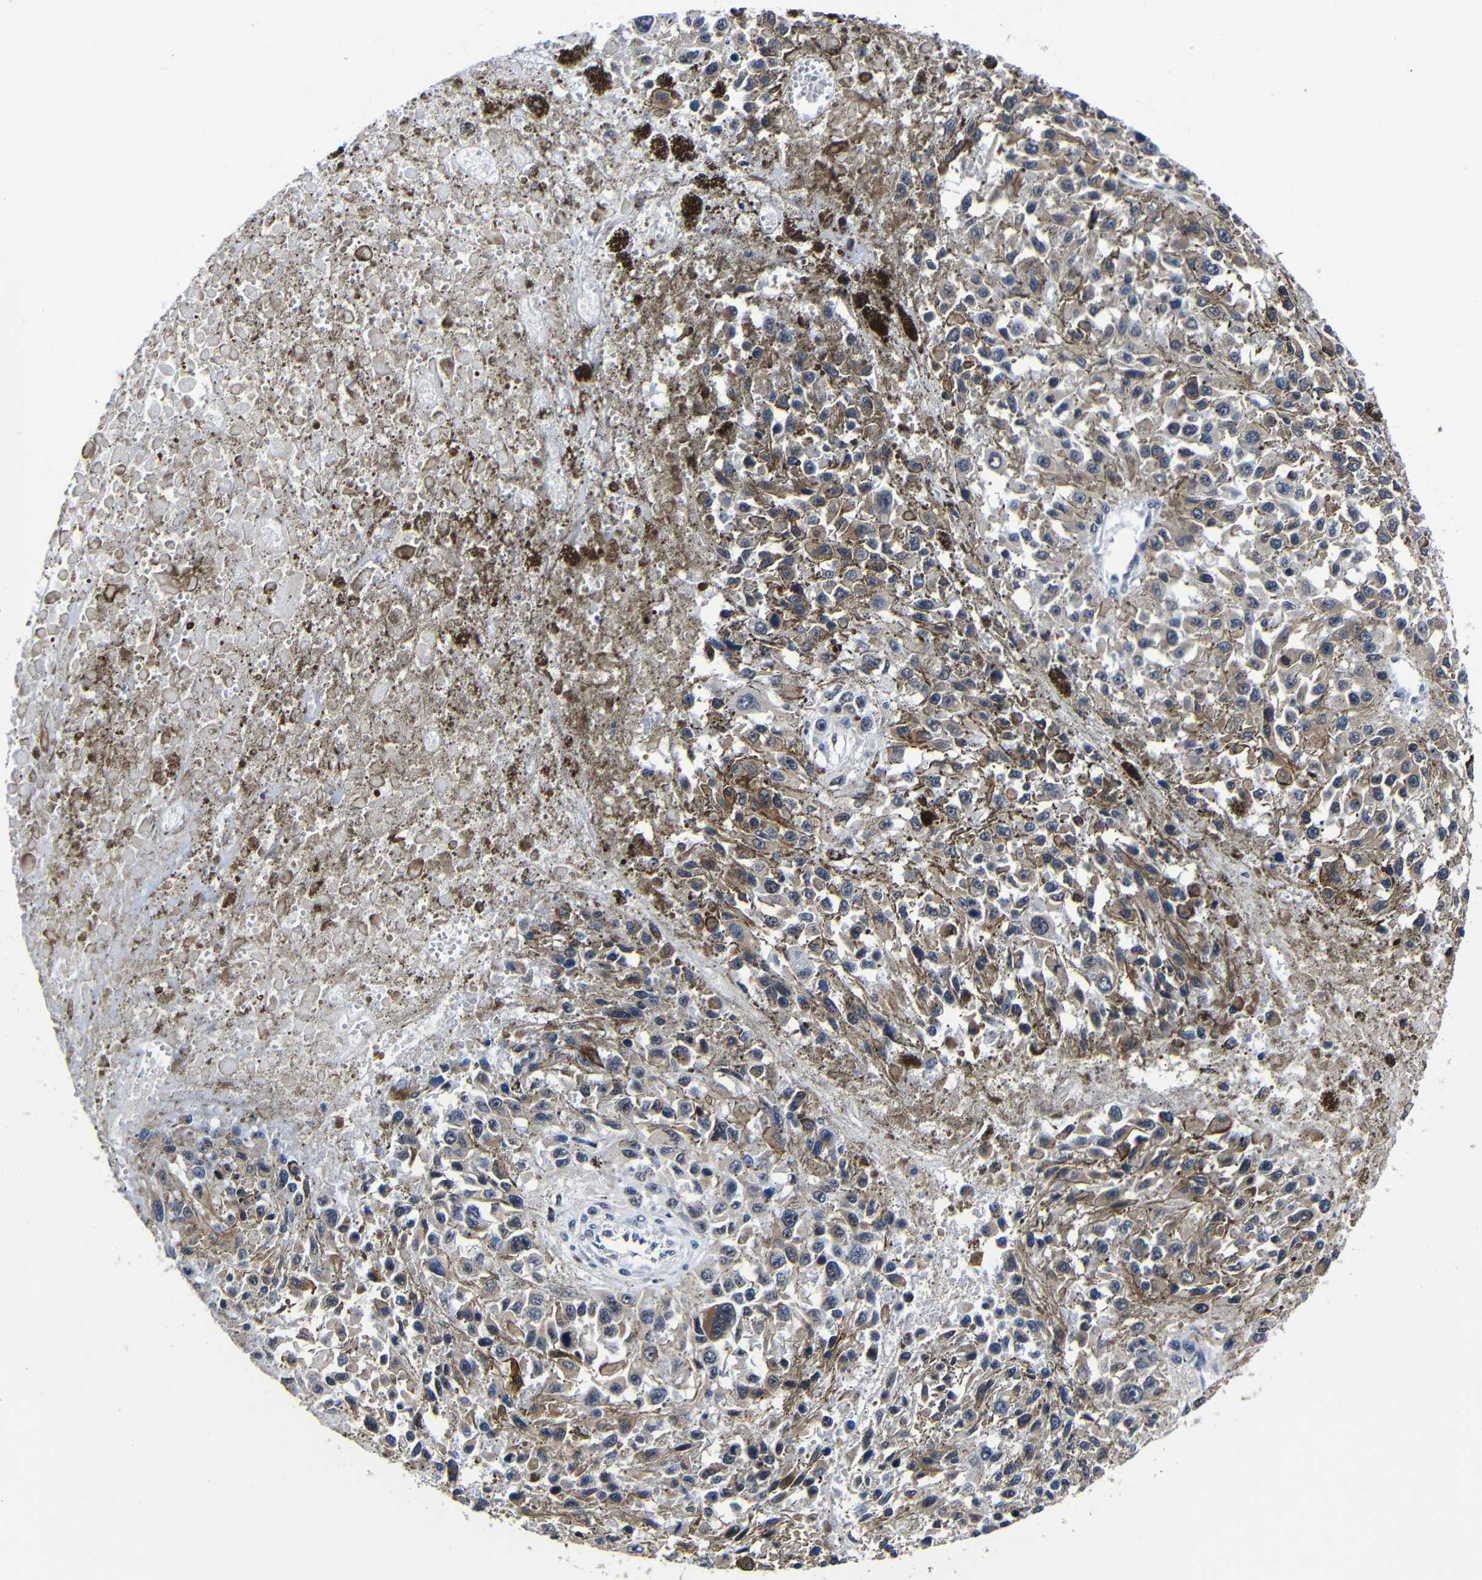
{"staining": {"intensity": "weak", "quantity": ">75%", "location": "cytoplasmic/membranous"}, "tissue": "melanoma", "cell_type": "Tumor cells", "image_type": "cancer", "snomed": [{"axis": "morphology", "description": "Malignant melanoma, Metastatic site"}, {"axis": "topography", "description": "Lymph node"}], "caption": "Immunohistochemical staining of human malignant melanoma (metastatic site) shows weak cytoplasmic/membranous protein expression in about >75% of tumor cells.", "gene": "DEPP1", "patient": {"sex": "male", "age": 59}}